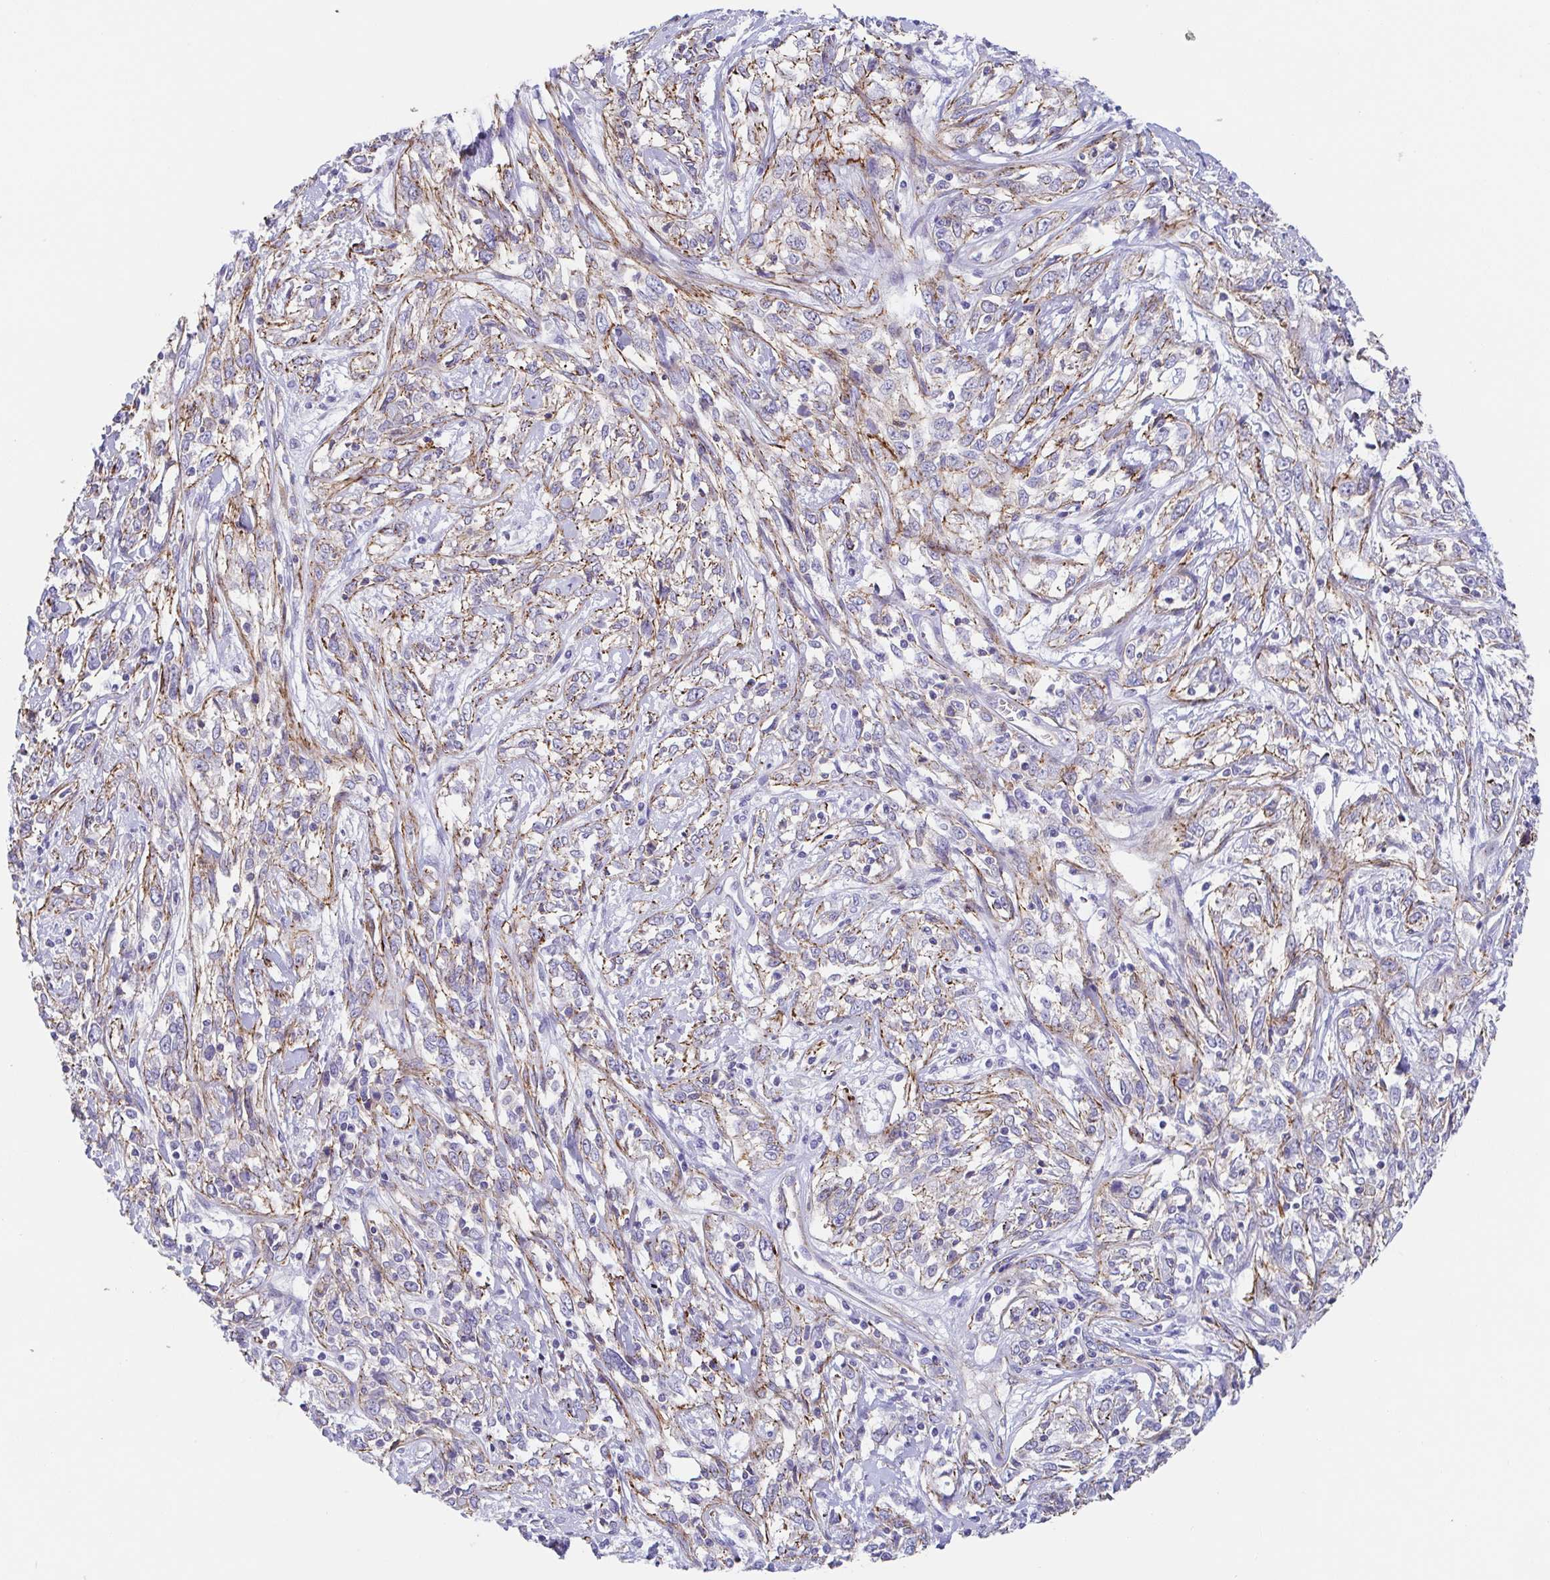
{"staining": {"intensity": "moderate", "quantity": "<25%", "location": "cytoplasmic/membranous"}, "tissue": "cervical cancer", "cell_type": "Tumor cells", "image_type": "cancer", "snomed": [{"axis": "morphology", "description": "Adenocarcinoma, NOS"}, {"axis": "topography", "description": "Cervix"}], "caption": "Human cervical adenocarcinoma stained for a protein (brown) shows moderate cytoplasmic/membranous positive staining in about <25% of tumor cells.", "gene": "TRAM2", "patient": {"sex": "female", "age": 40}}